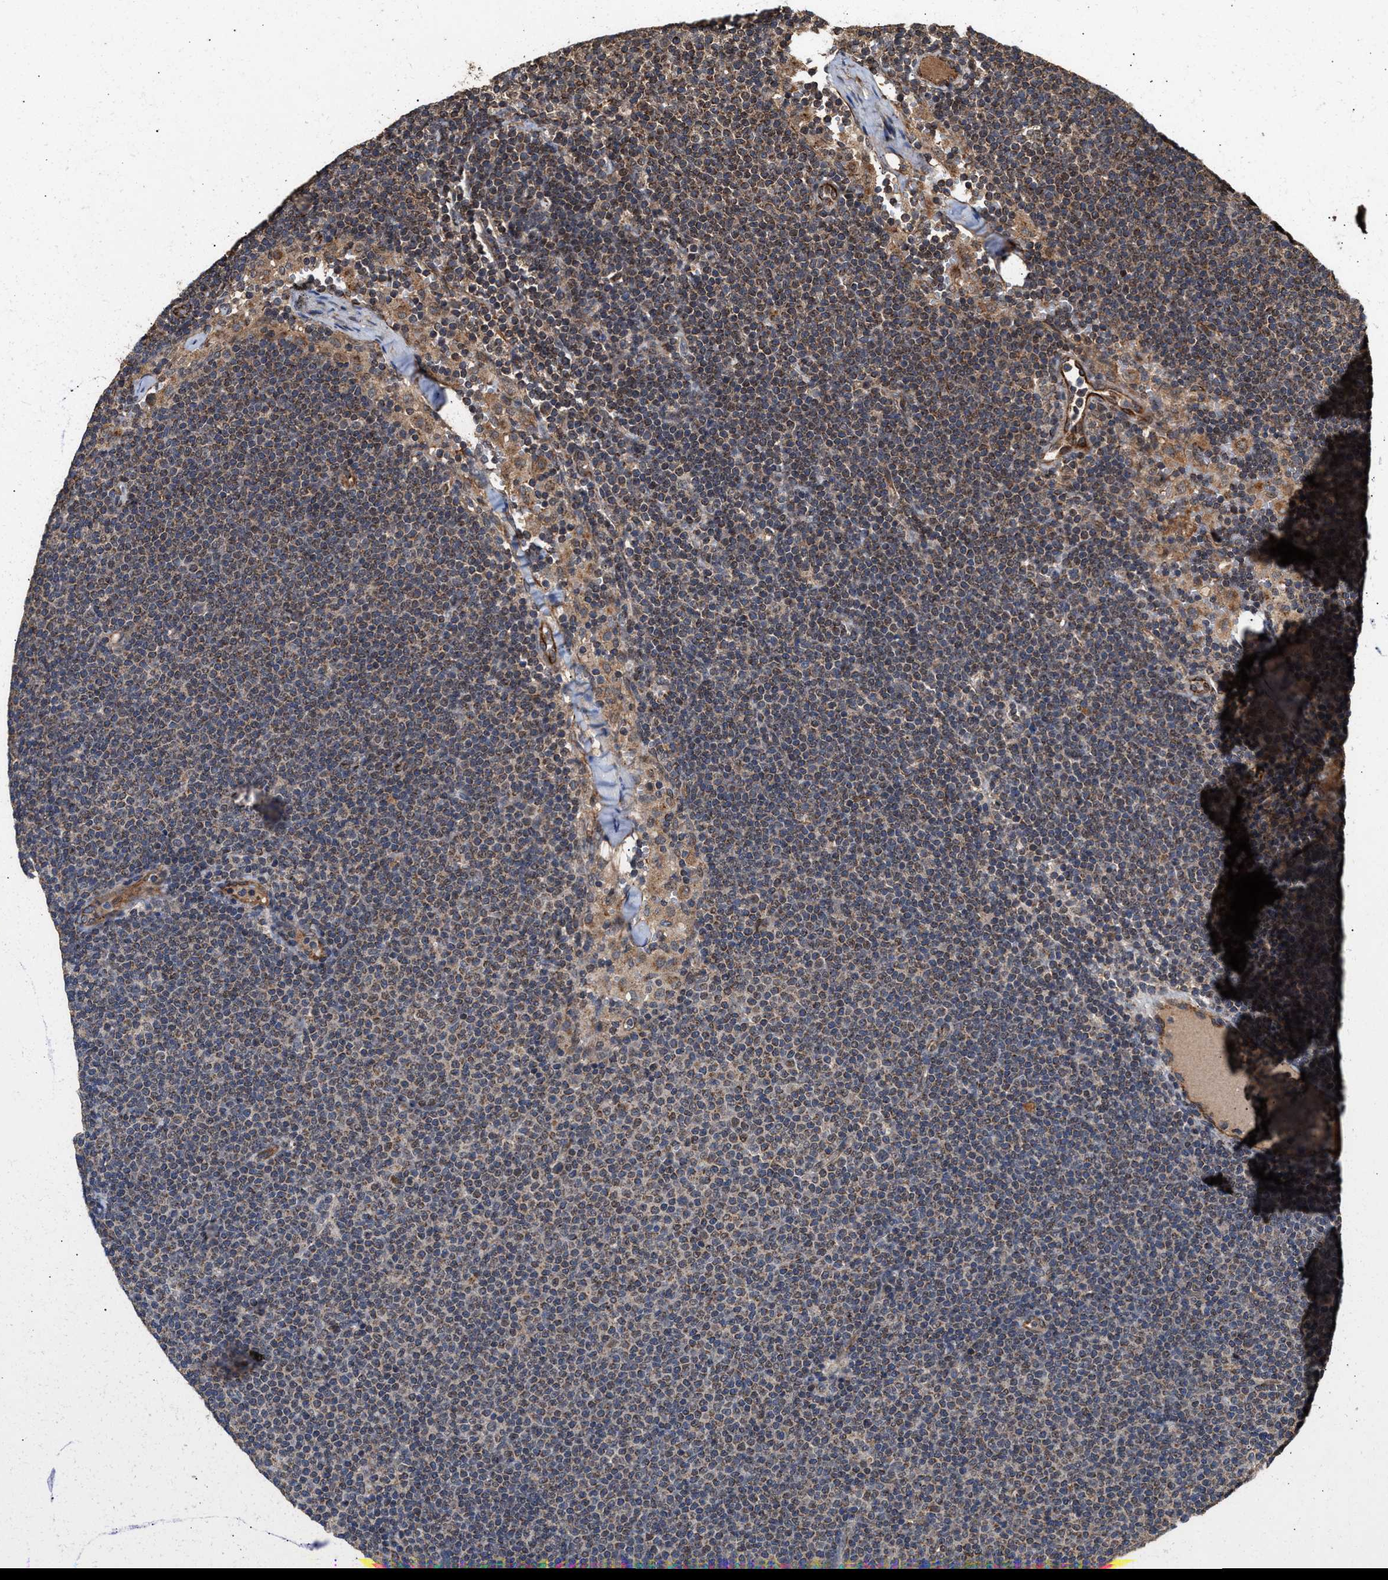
{"staining": {"intensity": "moderate", "quantity": "25%-75%", "location": "cytoplasmic/membranous"}, "tissue": "lymphoma", "cell_type": "Tumor cells", "image_type": "cancer", "snomed": [{"axis": "morphology", "description": "Malignant lymphoma, non-Hodgkin's type, Low grade"}, {"axis": "topography", "description": "Lymph node"}], "caption": "Protein expression analysis of human lymphoma reveals moderate cytoplasmic/membranous staining in about 25%-75% of tumor cells. The staining was performed using DAB (3,3'-diaminobenzidine), with brown indicating positive protein expression. Nuclei are stained blue with hematoxylin.", "gene": "ZNHIT6", "patient": {"sex": "female", "age": 53}}